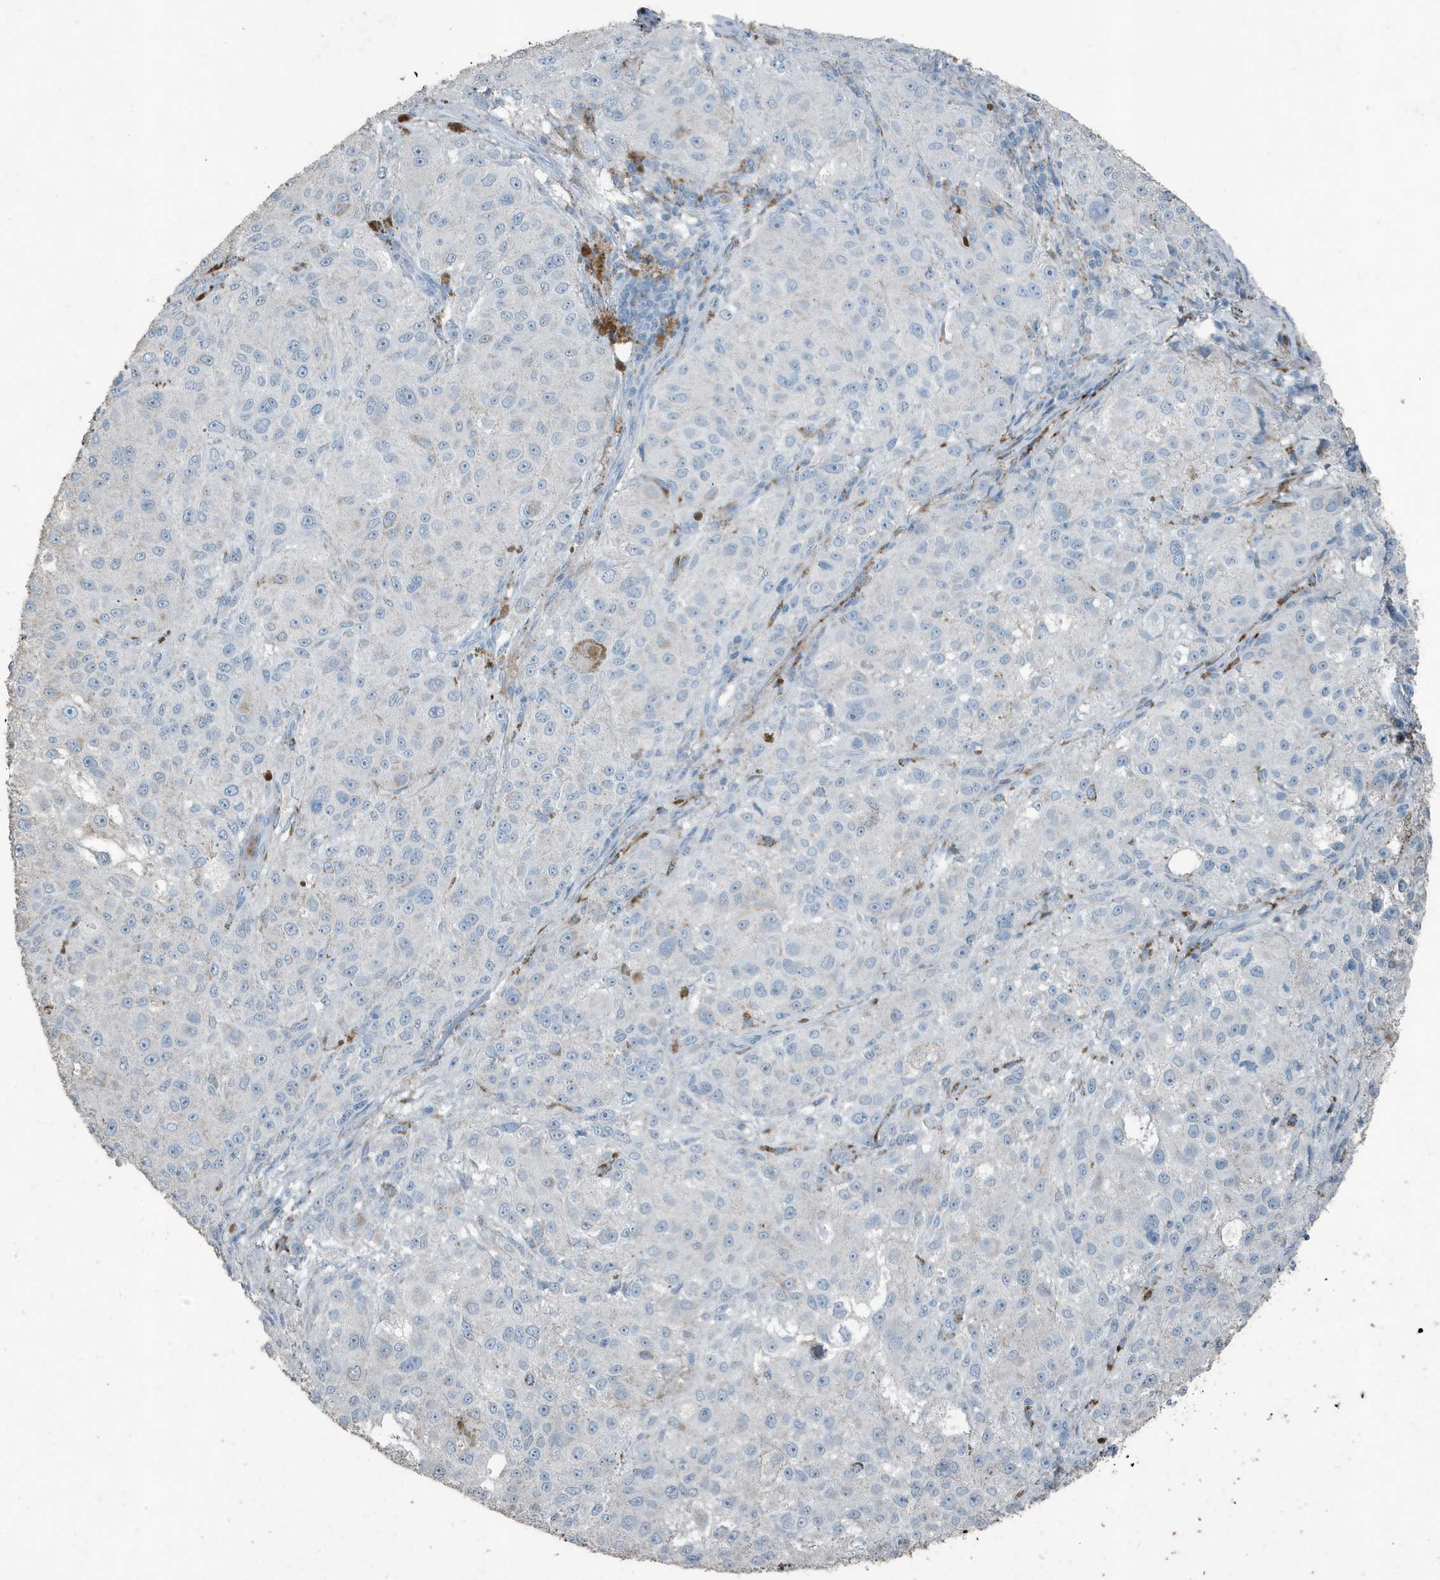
{"staining": {"intensity": "negative", "quantity": "none", "location": "none"}, "tissue": "melanoma", "cell_type": "Tumor cells", "image_type": "cancer", "snomed": [{"axis": "morphology", "description": "Necrosis, NOS"}, {"axis": "morphology", "description": "Malignant melanoma, NOS"}, {"axis": "topography", "description": "Skin"}], "caption": "High power microscopy micrograph of an immunohistochemistry micrograph of melanoma, revealing no significant staining in tumor cells.", "gene": "FAM162A", "patient": {"sex": "female", "age": 87}}